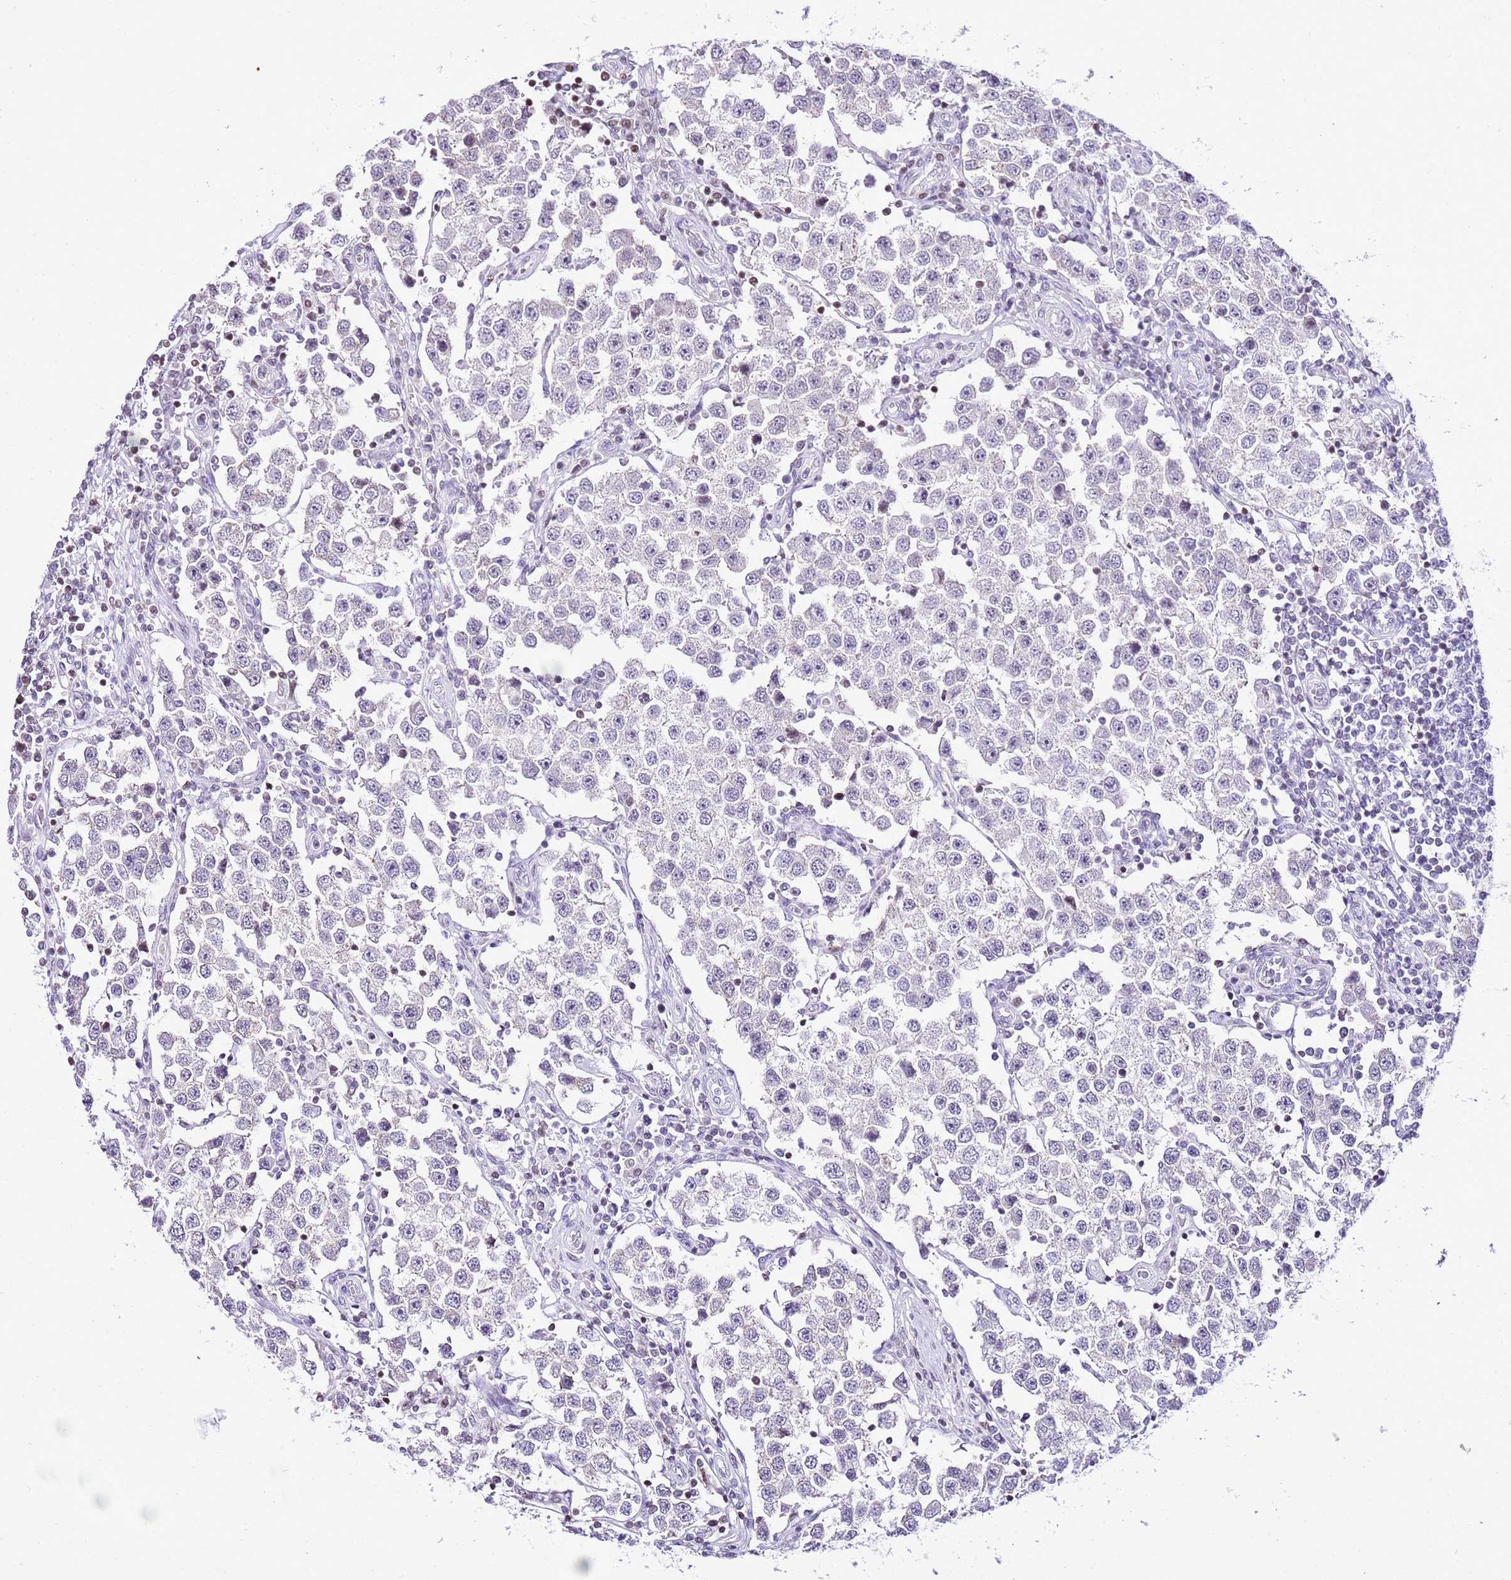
{"staining": {"intensity": "negative", "quantity": "none", "location": "none"}, "tissue": "testis cancer", "cell_type": "Tumor cells", "image_type": "cancer", "snomed": [{"axis": "morphology", "description": "Seminoma, NOS"}, {"axis": "topography", "description": "Testis"}], "caption": "A micrograph of human testis cancer (seminoma) is negative for staining in tumor cells. The staining was performed using DAB to visualize the protein expression in brown, while the nuclei were stained in blue with hematoxylin (Magnification: 20x).", "gene": "PRR15", "patient": {"sex": "male", "age": 37}}